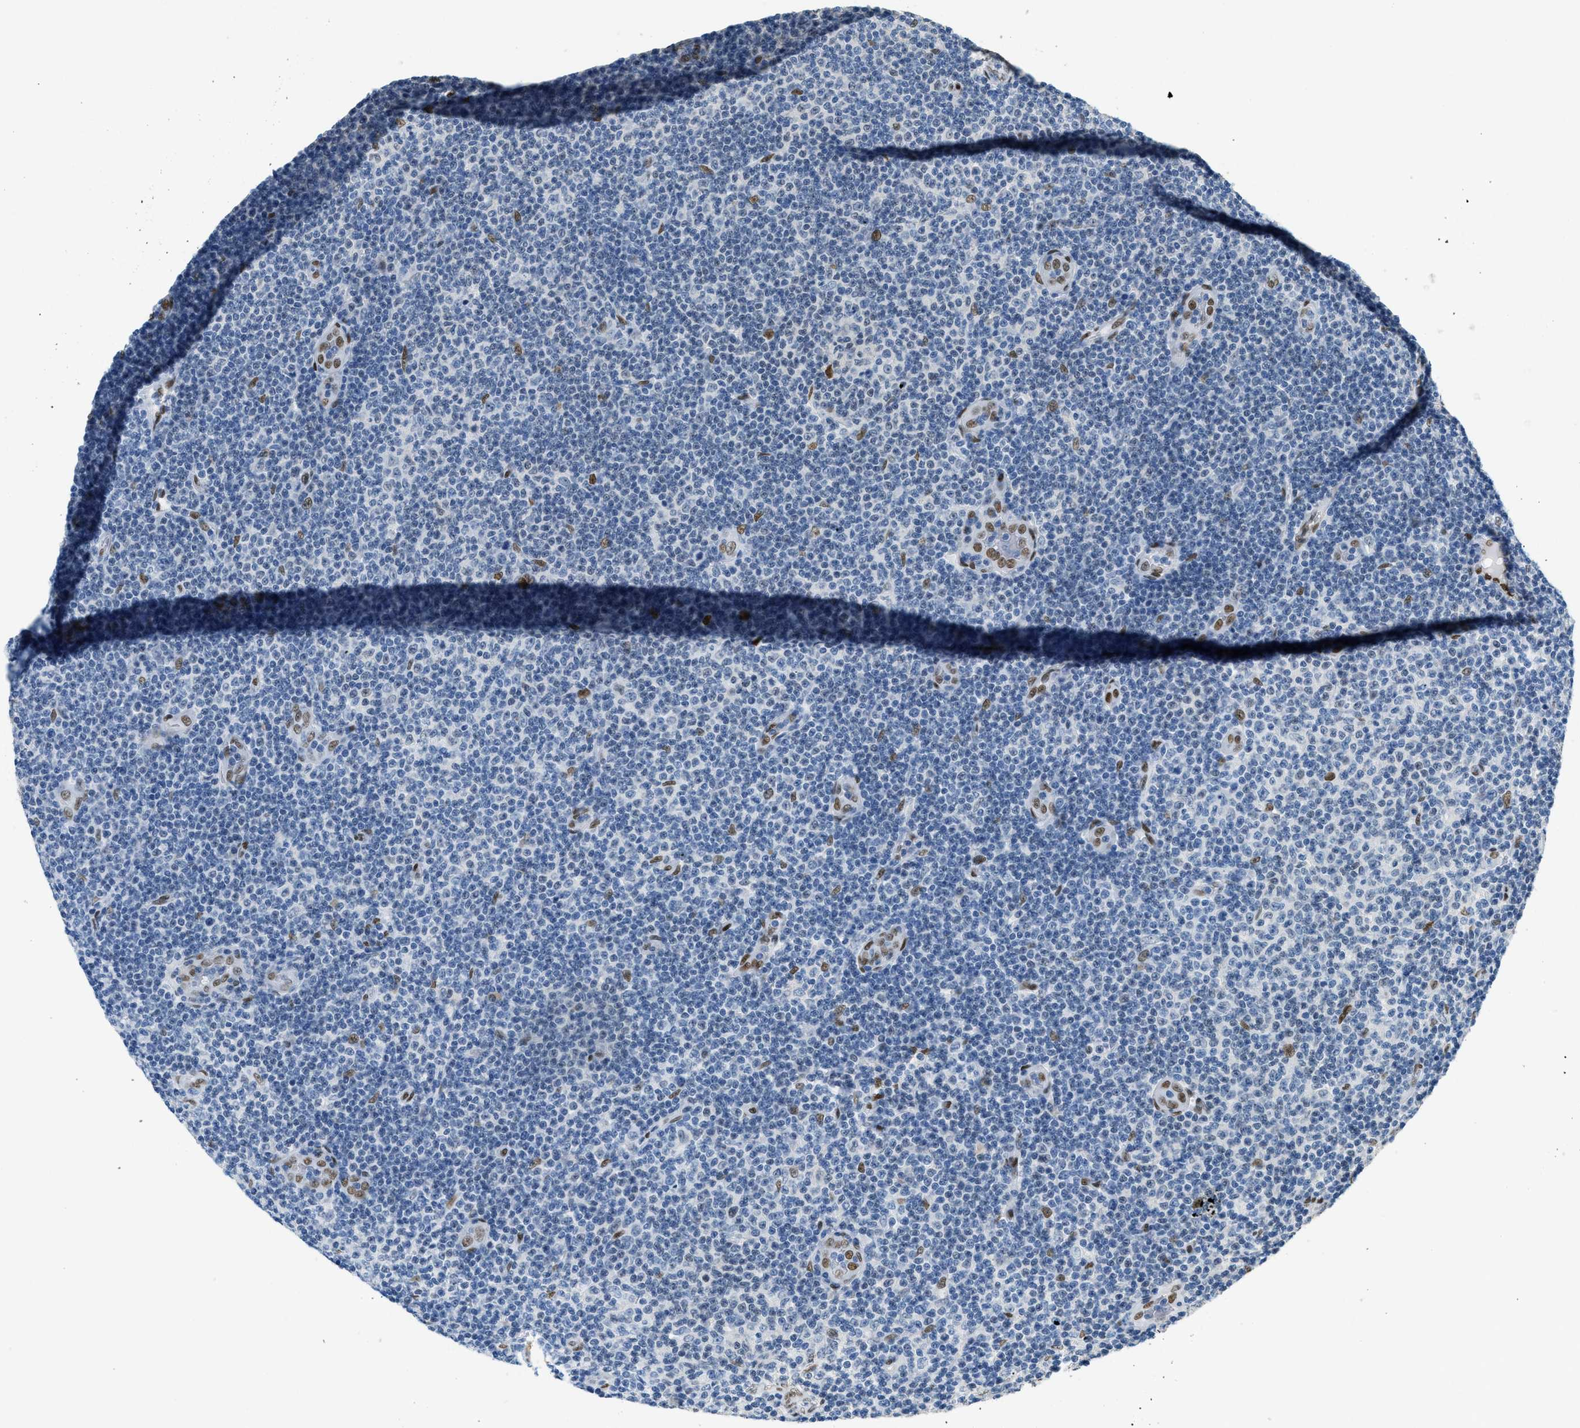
{"staining": {"intensity": "negative", "quantity": "none", "location": "none"}, "tissue": "lymphoma", "cell_type": "Tumor cells", "image_type": "cancer", "snomed": [{"axis": "morphology", "description": "Malignant lymphoma, non-Hodgkin's type, Low grade"}, {"axis": "topography", "description": "Lymph node"}], "caption": "This is an immunohistochemistry (IHC) histopathology image of low-grade malignant lymphoma, non-Hodgkin's type. There is no expression in tumor cells.", "gene": "ZBTB20", "patient": {"sex": "male", "age": 83}}